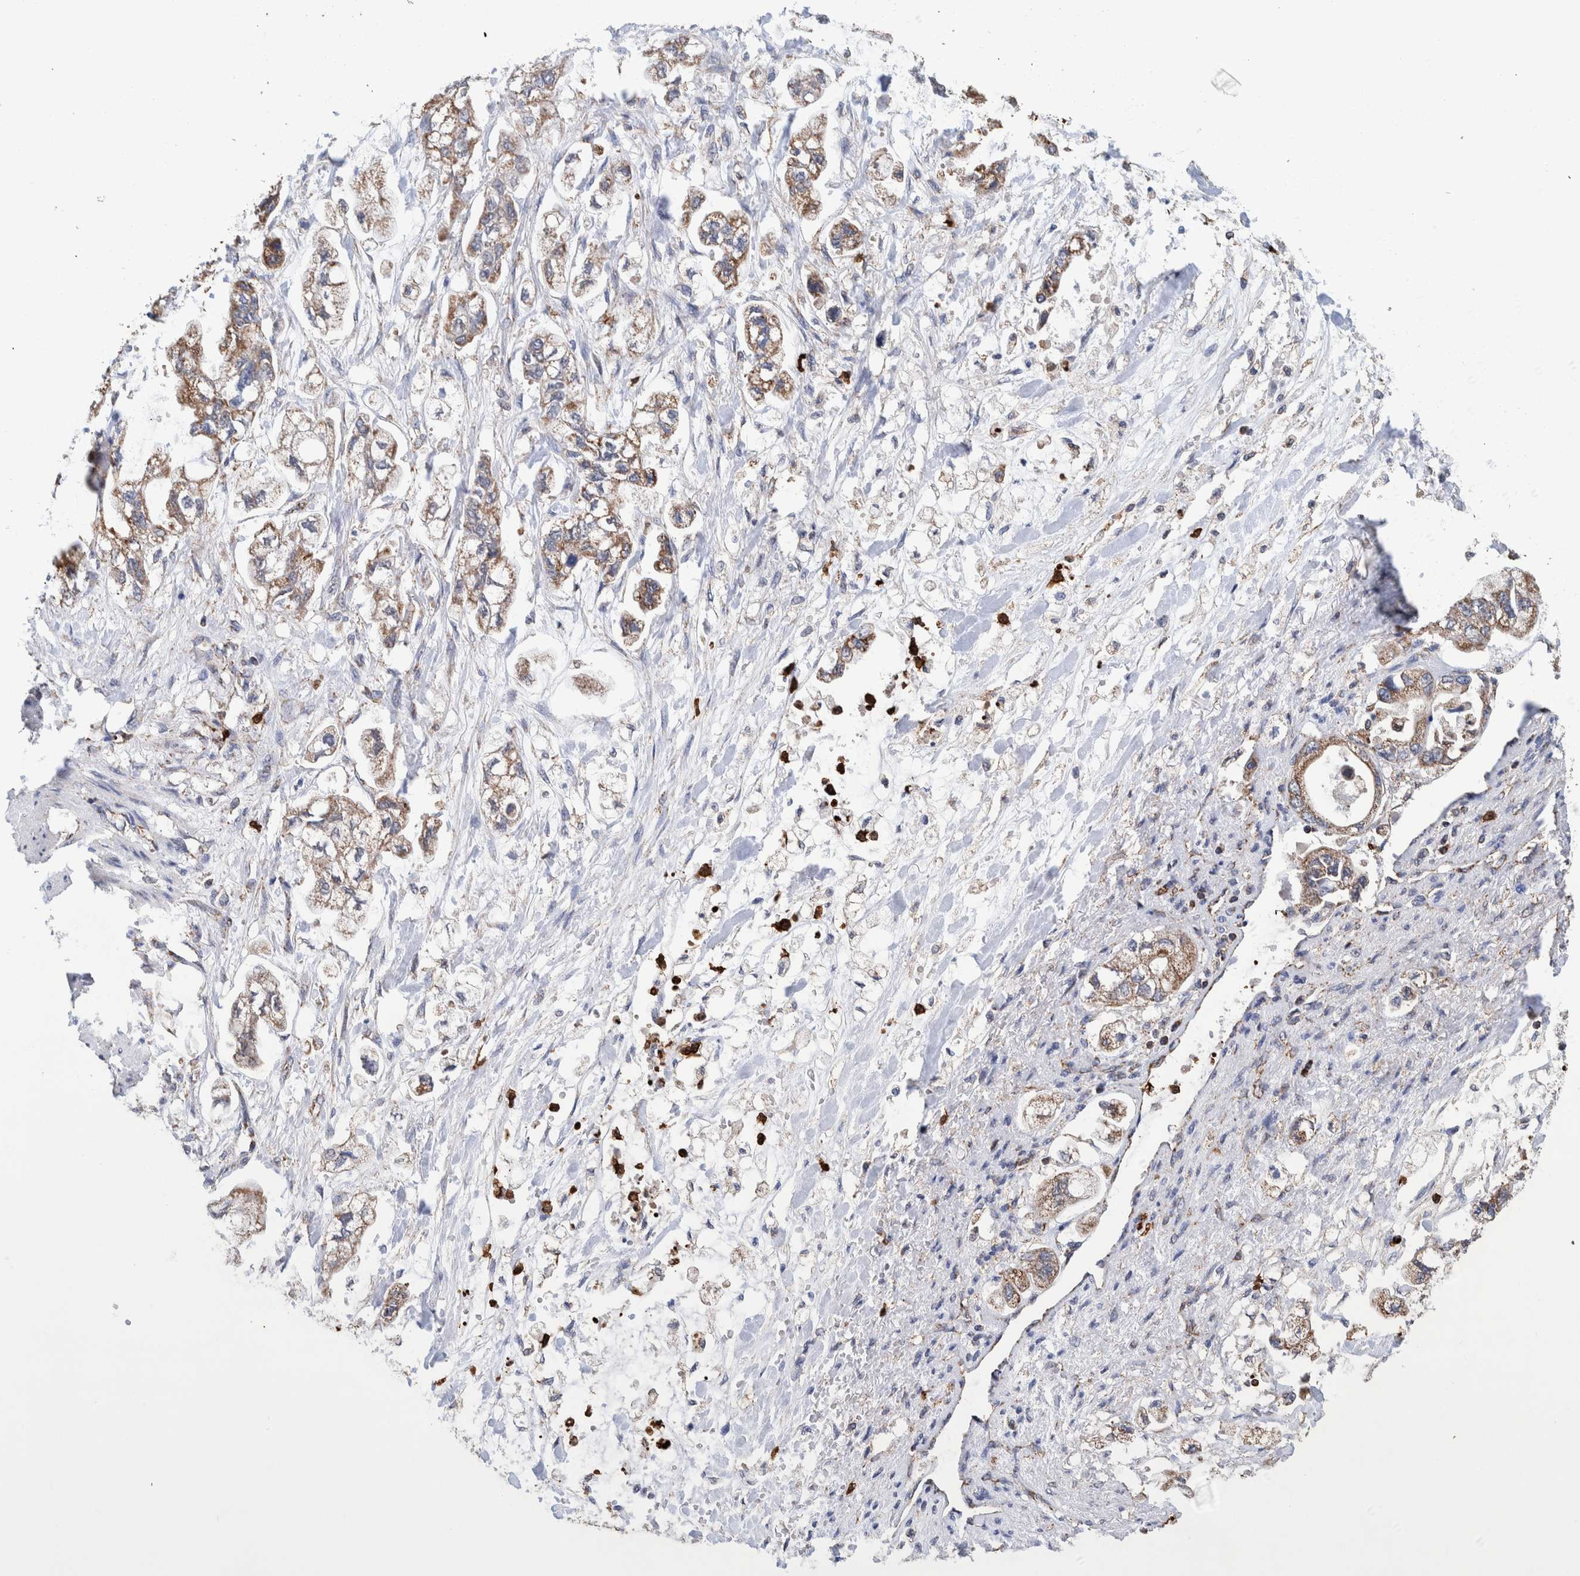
{"staining": {"intensity": "moderate", "quantity": ">75%", "location": "cytoplasmic/membranous"}, "tissue": "stomach cancer", "cell_type": "Tumor cells", "image_type": "cancer", "snomed": [{"axis": "morphology", "description": "Normal tissue, NOS"}, {"axis": "morphology", "description": "Adenocarcinoma, NOS"}, {"axis": "topography", "description": "Stomach"}], "caption": "Human adenocarcinoma (stomach) stained with a protein marker demonstrates moderate staining in tumor cells.", "gene": "DECR1", "patient": {"sex": "male", "age": 62}}